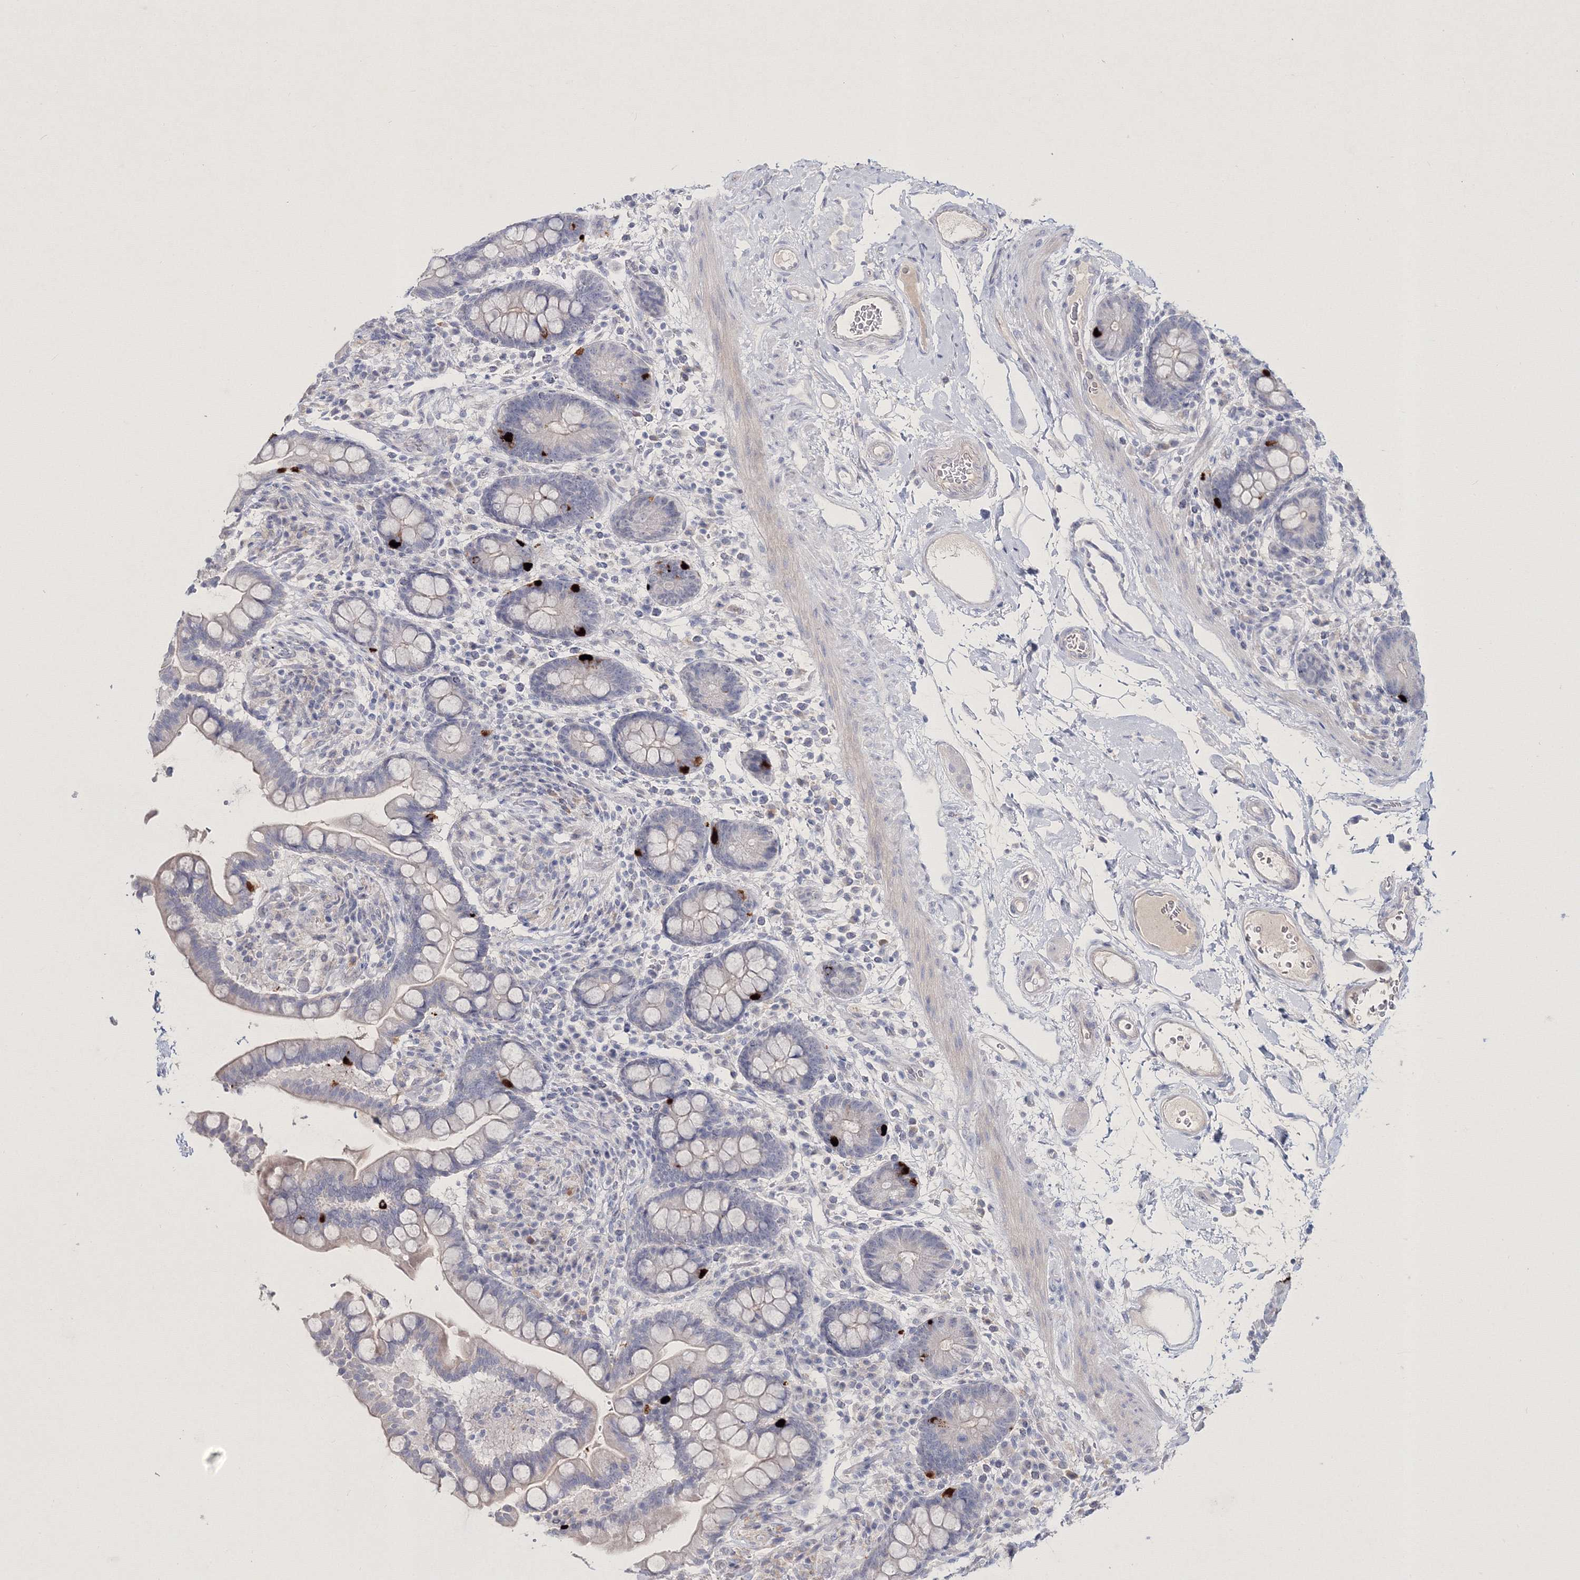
{"staining": {"intensity": "weak", "quantity": "25%-75%", "location": "cytoplasmic/membranous"}, "tissue": "colon", "cell_type": "Endothelial cells", "image_type": "normal", "snomed": [{"axis": "morphology", "description": "Normal tissue, NOS"}, {"axis": "topography", "description": "Colon"}], "caption": "This image reveals benign colon stained with immunohistochemistry to label a protein in brown. The cytoplasmic/membranous of endothelial cells show weak positivity for the protein. Nuclei are counter-stained blue.", "gene": "NEU4", "patient": {"sex": "male", "age": 73}}